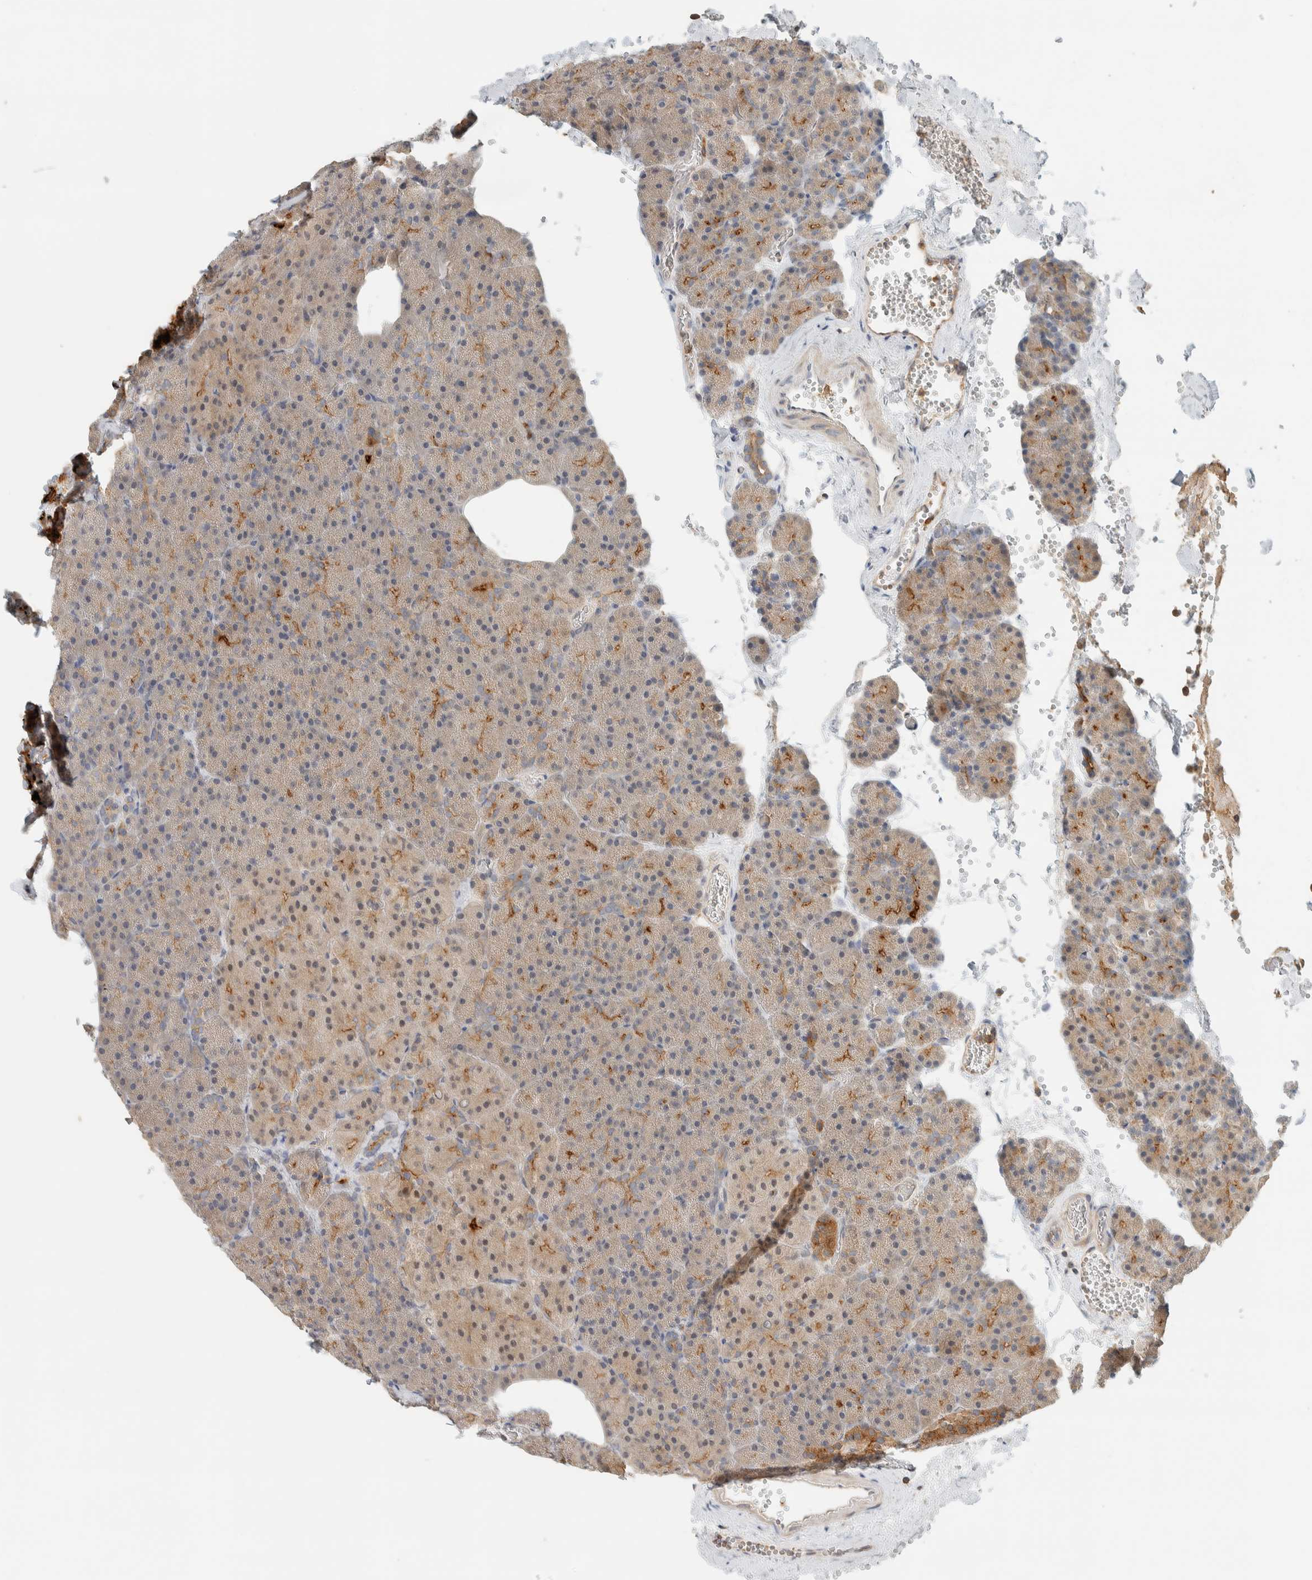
{"staining": {"intensity": "weak", "quantity": "<25%", "location": "cytoplasmic/membranous"}, "tissue": "pancreas", "cell_type": "Exocrine glandular cells", "image_type": "normal", "snomed": [{"axis": "morphology", "description": "Normal tissue, NOS"}, {"axis": "morphology", "description": "Carcinoid, malignant, NOS"}, {"axis": "topography", "description": "Pancreas"}], "caption": "Immunohistochemical staining of normal pancreas reveals no significant positivity in exocrine glandular cells.", "gene": "RAB11FIP1", "patient": {"sex": "female", "age": 35}}